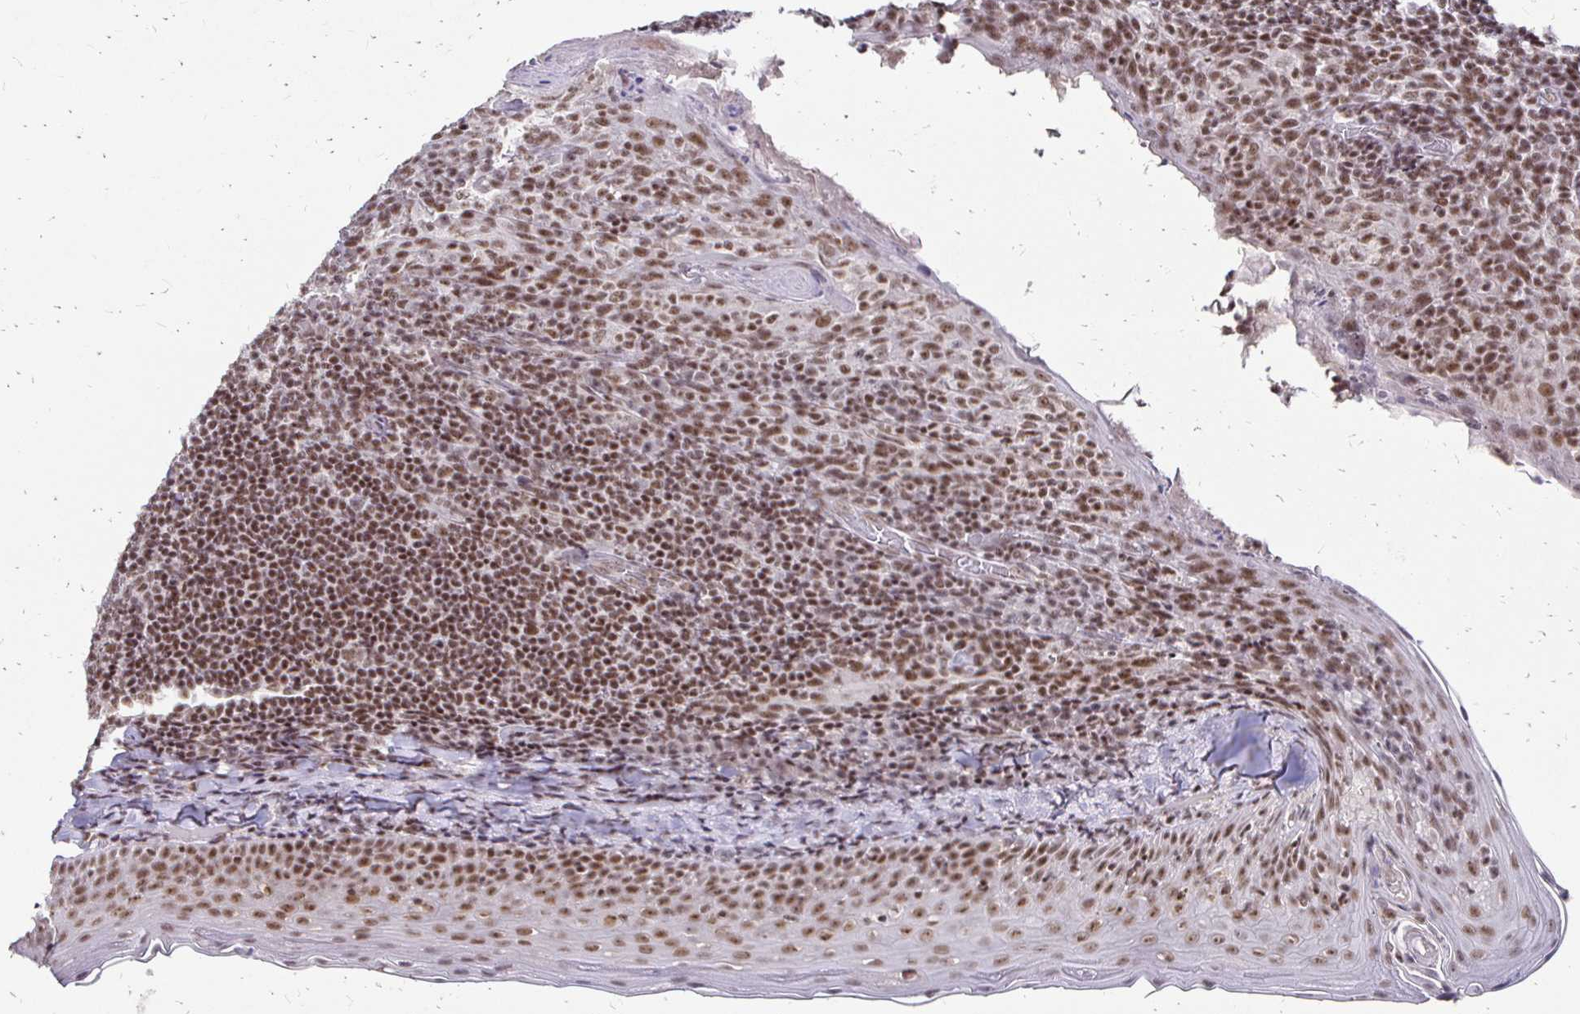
{"staining": {"intensity": "moderate", "quantity": ">75%", "location": "nuclear"}, "tissue": "tonsil", "cell_type": "Germinal center cells", "image_type": "normal", "snomed": [{"axis": "morphology", "description": "Normal tissue, NOS"}, {"axis": "topography", "description": "Tonsil"}], "caption": "Protein expression analysis of normal tonsil reveals moderate nuclear positivity in about >75% of germinal center cells. (Brightfield microscopy of DAB IHC at high magnification).", "gene": "SIN3A", "patient": {"sex": "female", "age": 10}}